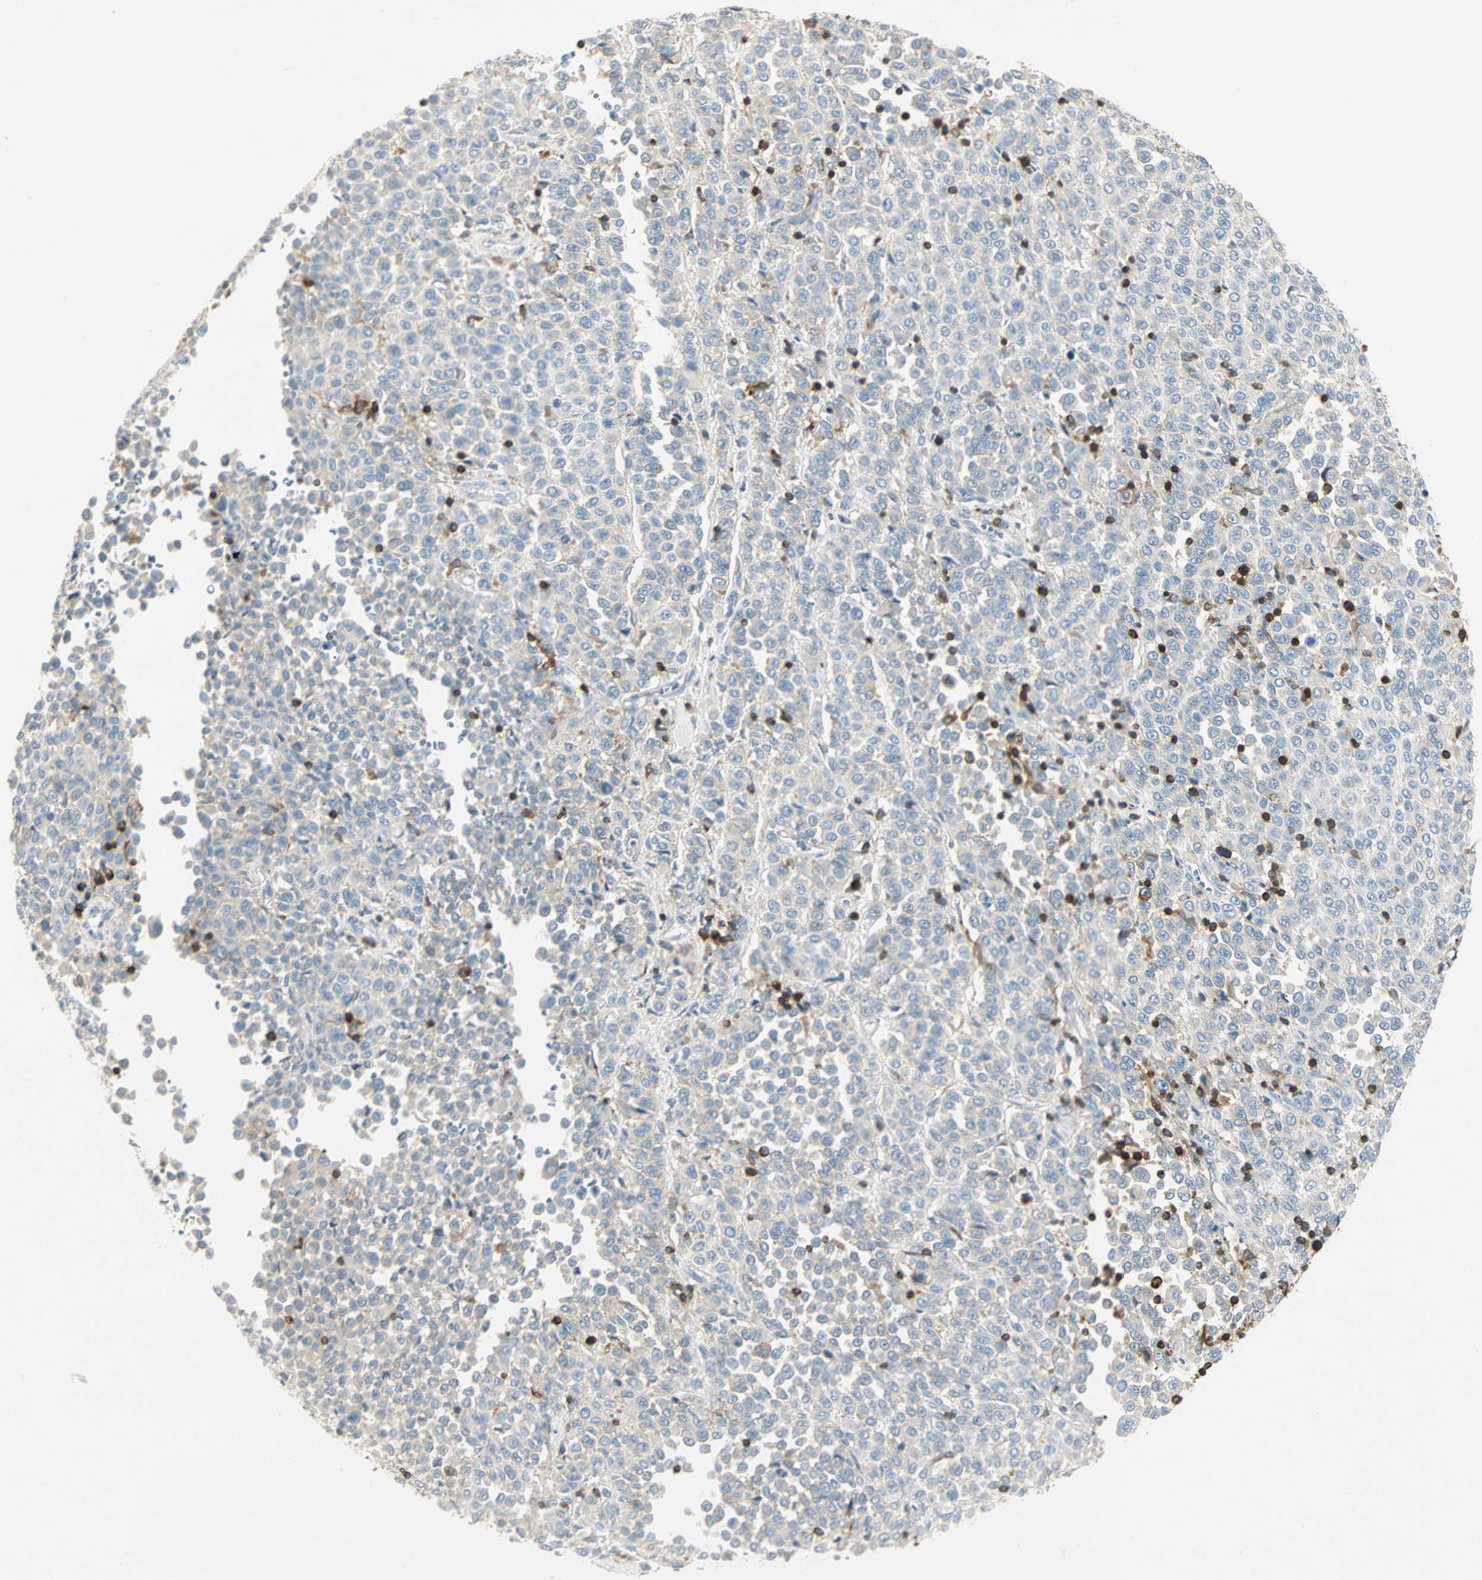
{"staining": {"intensity": "negative", "quantity": "none", "location": "none"}, "tissue": "melanoma", "cell_type": "Tumor cells", "image_type": "cancer", "snomed": [{"axis": "morphology", "description": "Malignant melanoma, Metastatic site"}, {"axis": "topography", "description": "Pancreas"}], "caption": "High magnification brightfield microscopy of malignant melanoma (metastatic site) stained with DAB (brown) and counterstained with hematoxylin (blue): tumor cells show no significant positivity.", "gene": "FMNL1", "patient": {"sex": "female", "age": 30}}